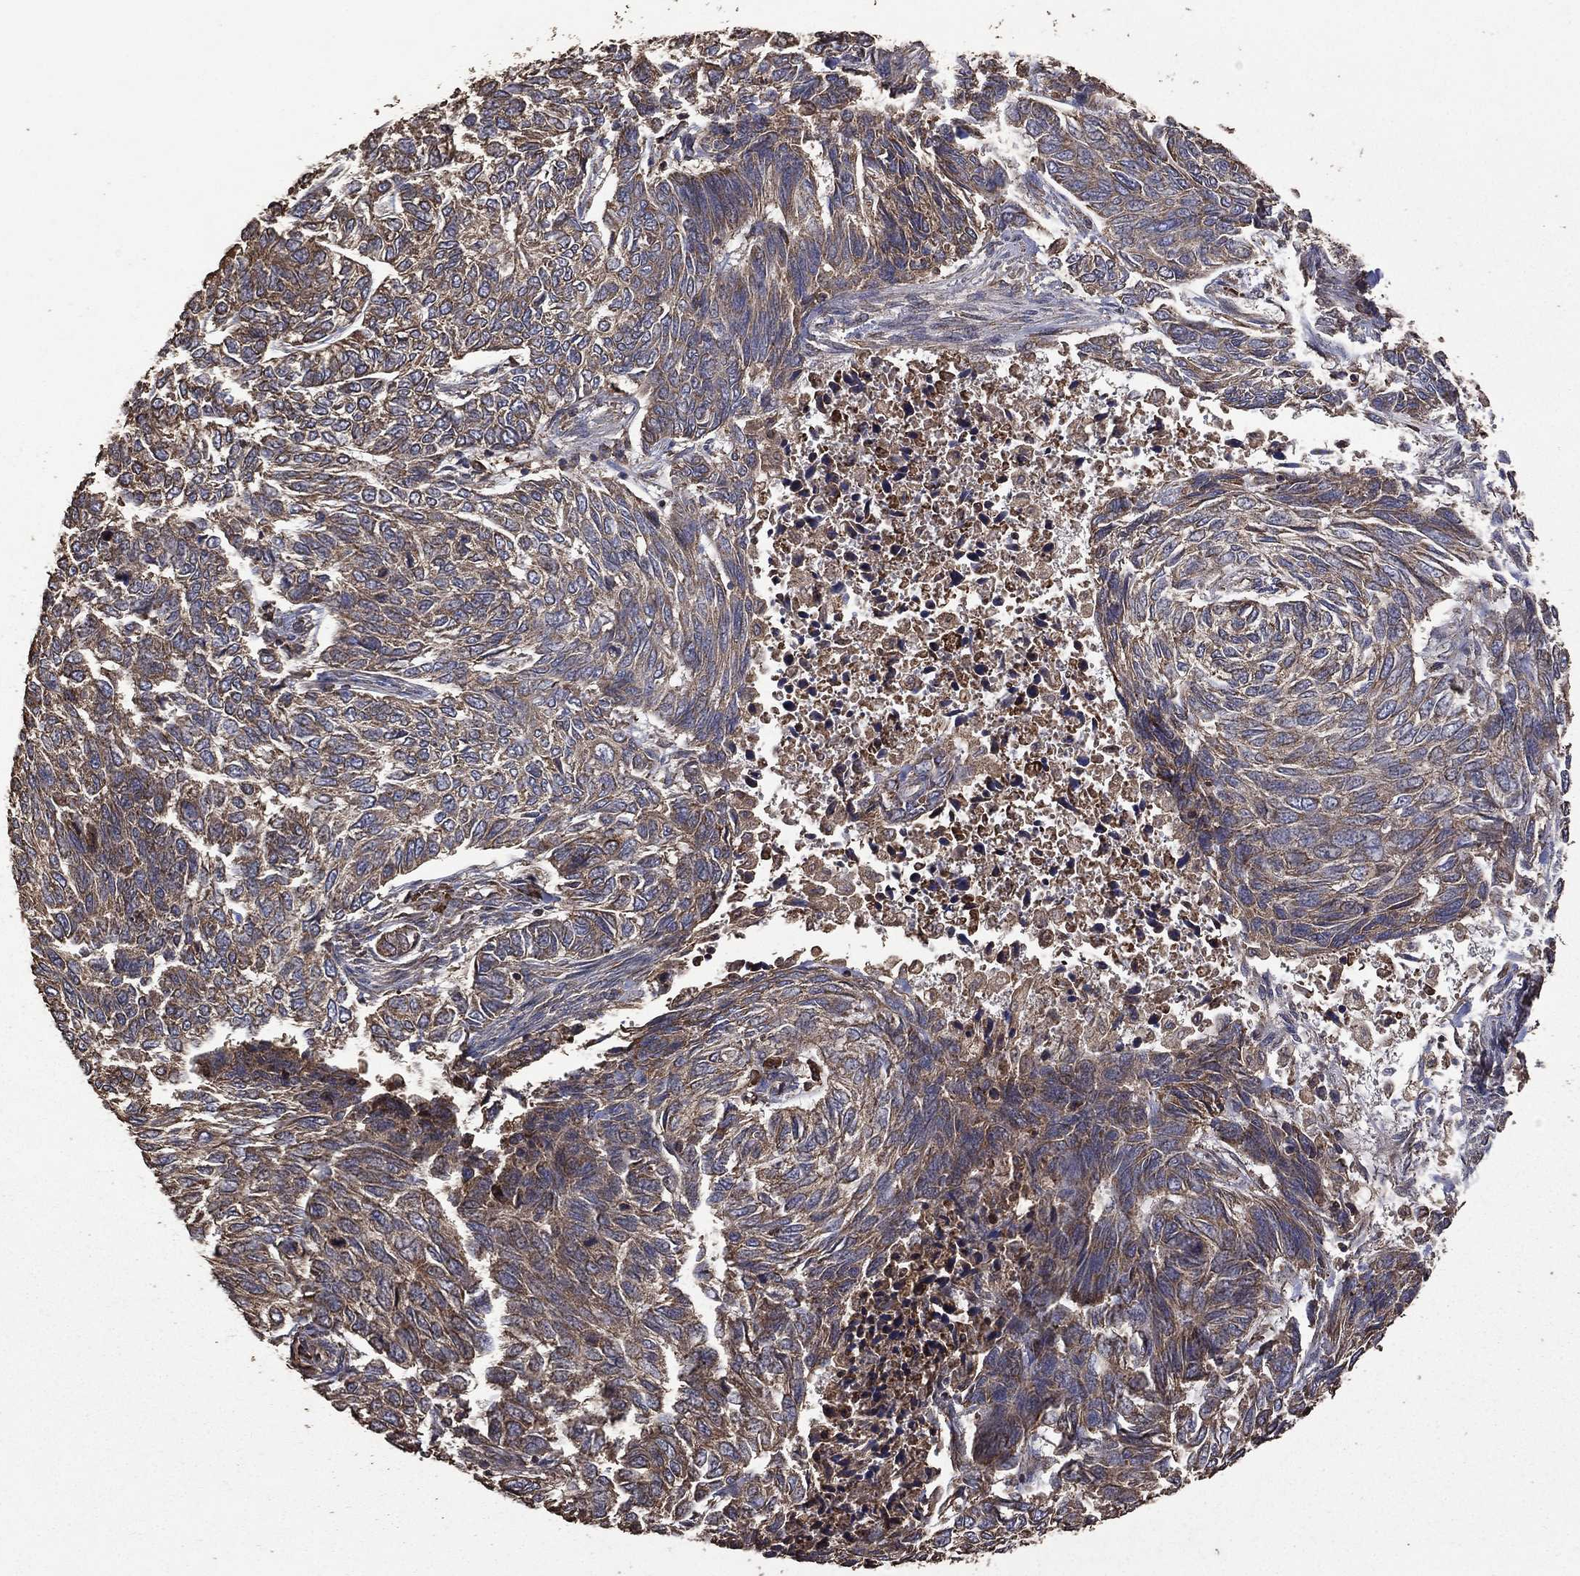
{"staining": {"intensity": "moderate", "quantity": "25%-75%", "location": "cytoplasmic/membranous"}, "tissue": "skin cancer", "cell_type": "Tumor cells", "image_type": "cancer", "snomed": [{"axis": "morphology", "description": "Basal cell carcinoma"}, {"axis": "topography", "description": "Skin"}], "caption": "Immunohistochemical staining of skin basal cell carcinoma exhibits medium levels of moderate cytoplasmic/membranous protein positivity in about 25%-75% of tumor cells.", "gene": "METTL27", "patient": {"sex": "female", "age": 65}}